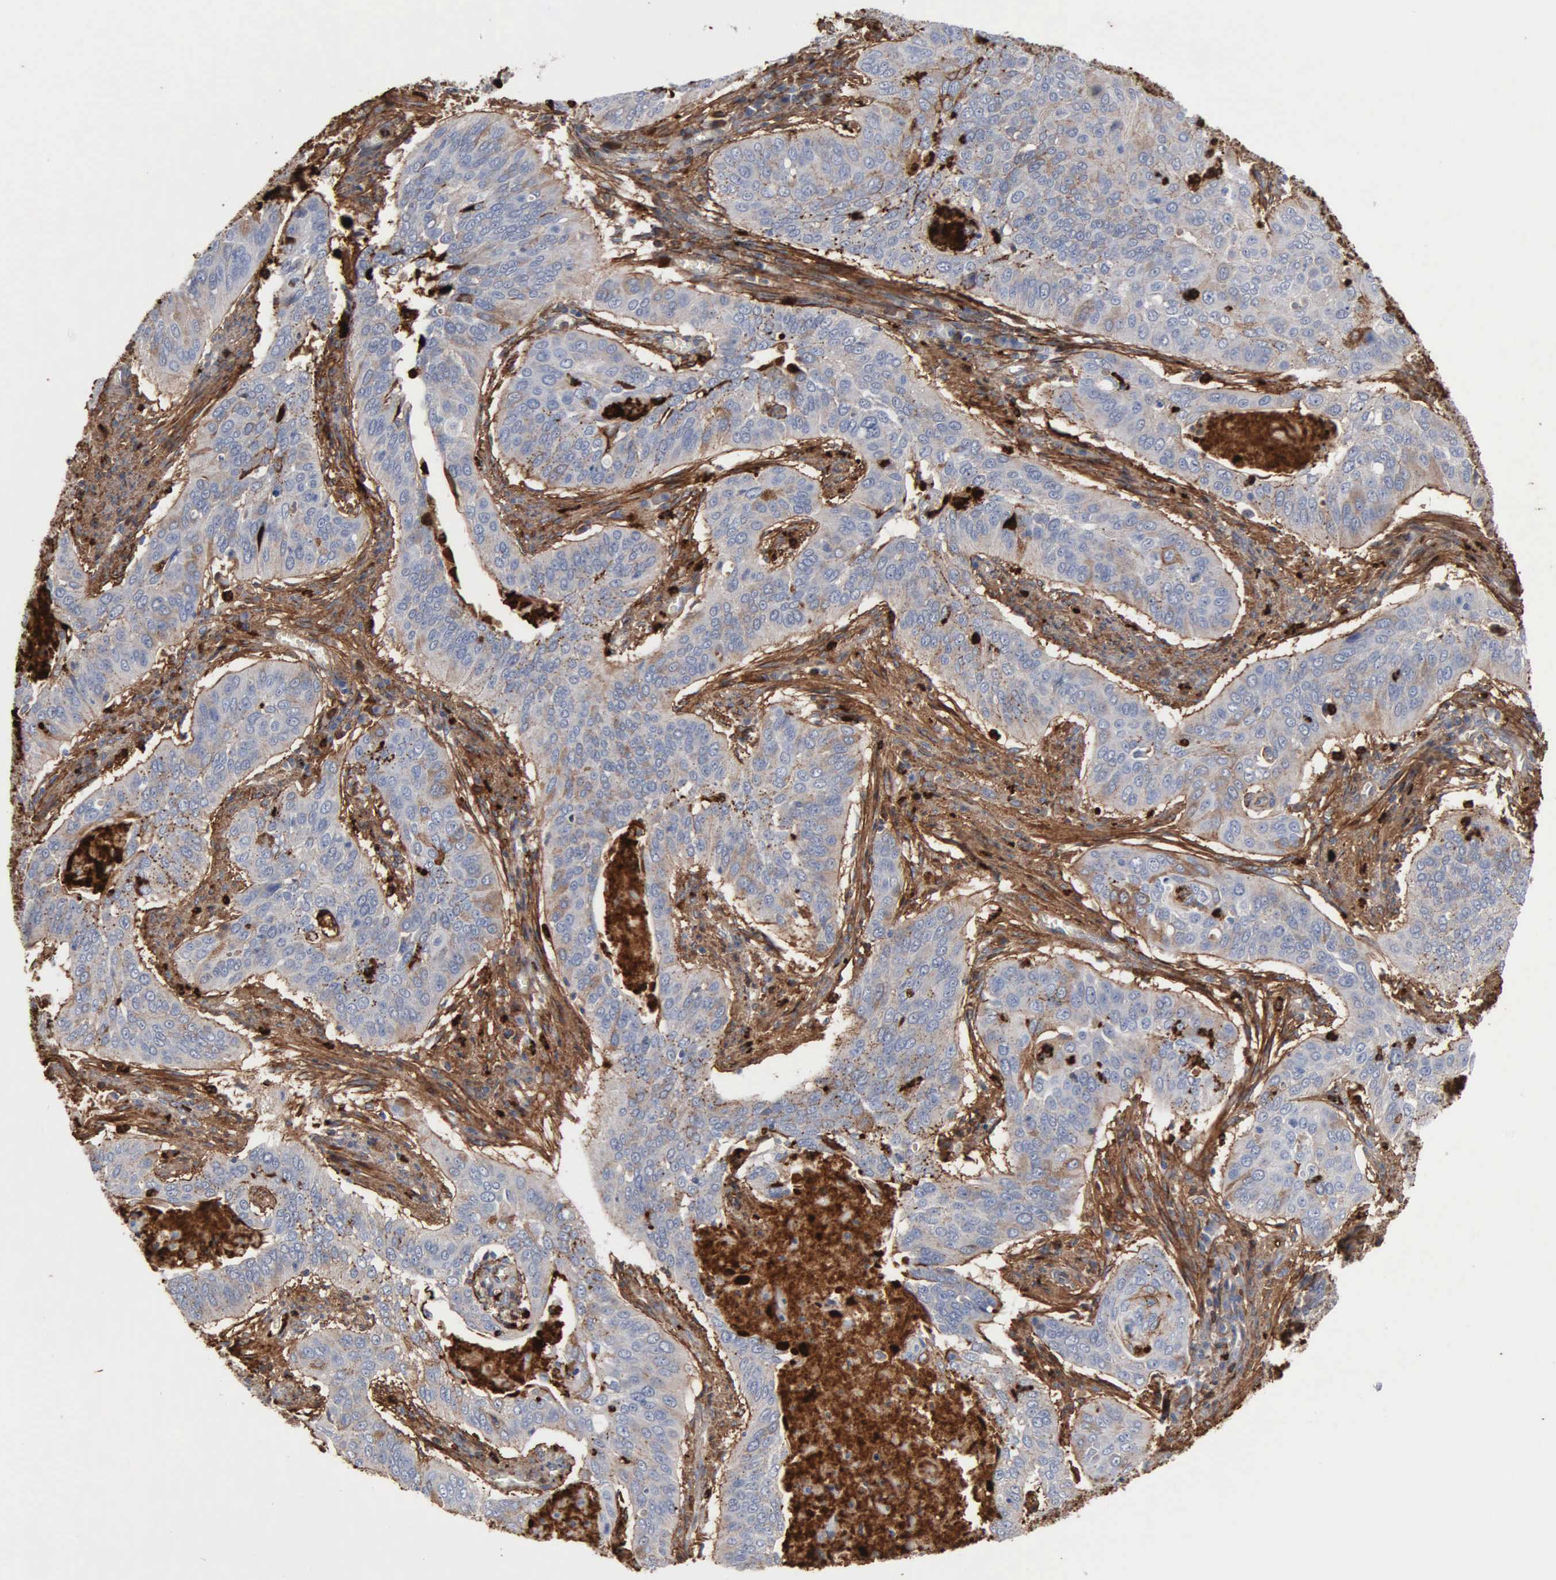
{"staining": {"intensity": "weak", "quantity": ">75%", "location": "cytoplasmic/membranous"}, "tissue": "cervical cancer", "cell_type": "Tumor cells", "image_type": "cancer", "snomed": [{"axis": "morphology", "description": "Squamous cell carcinoma, NOS"}, {"axis": "topography", "description": "Cervix"}], "caption": "A brown stain highlights weak cytoplasmic/membranous expression of a protein in human squamous cell carcinoma (cervical) tumor cells. (DAB IHC with brightfield microscopy, high magnification).", "gene": "FN1", "patient": {"sex": "female", "age": 39}}